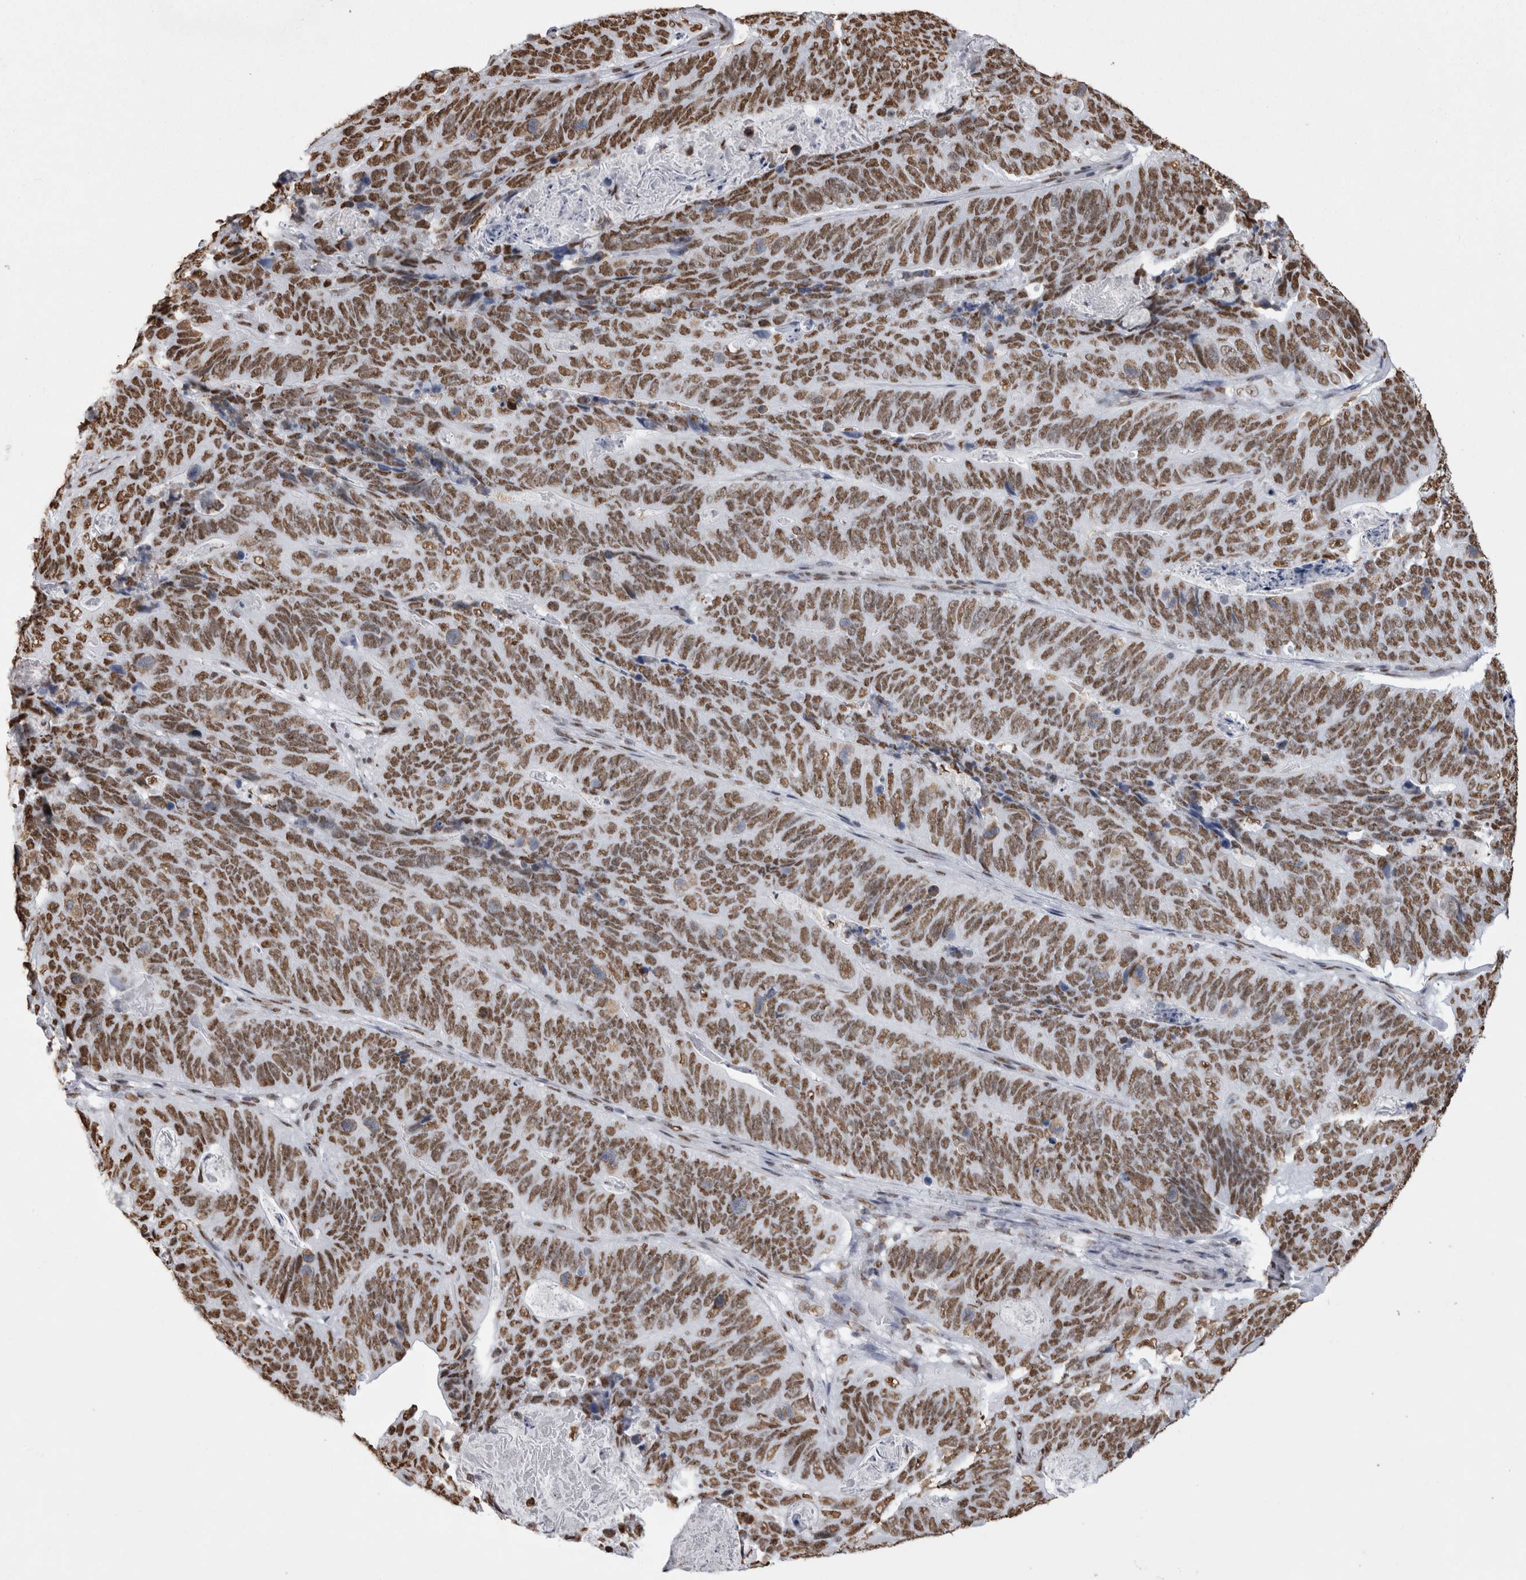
{"staining": {"intensity": "moderate", "quantity": ">75%", "location": "nuclear"}, "tissue": "stomach cancer", "cell_type": "Tumor cells", "image_type": "cancer", "snomed": [{"axis": "morphology", "description": "Normal tissue, NOS"}, {"axis": "morphology", "description": "Adenocarcinoma, NOS"}, {"axis": "topography", "description": "Stomach"}], "caption": "Stomach cancer stained for a protein (brown) exhibits moderate nuclear positive expression in about >75% of tumor cells.", "gene": "ALPK3", "patient": {"sex": "female", "age": 89}}